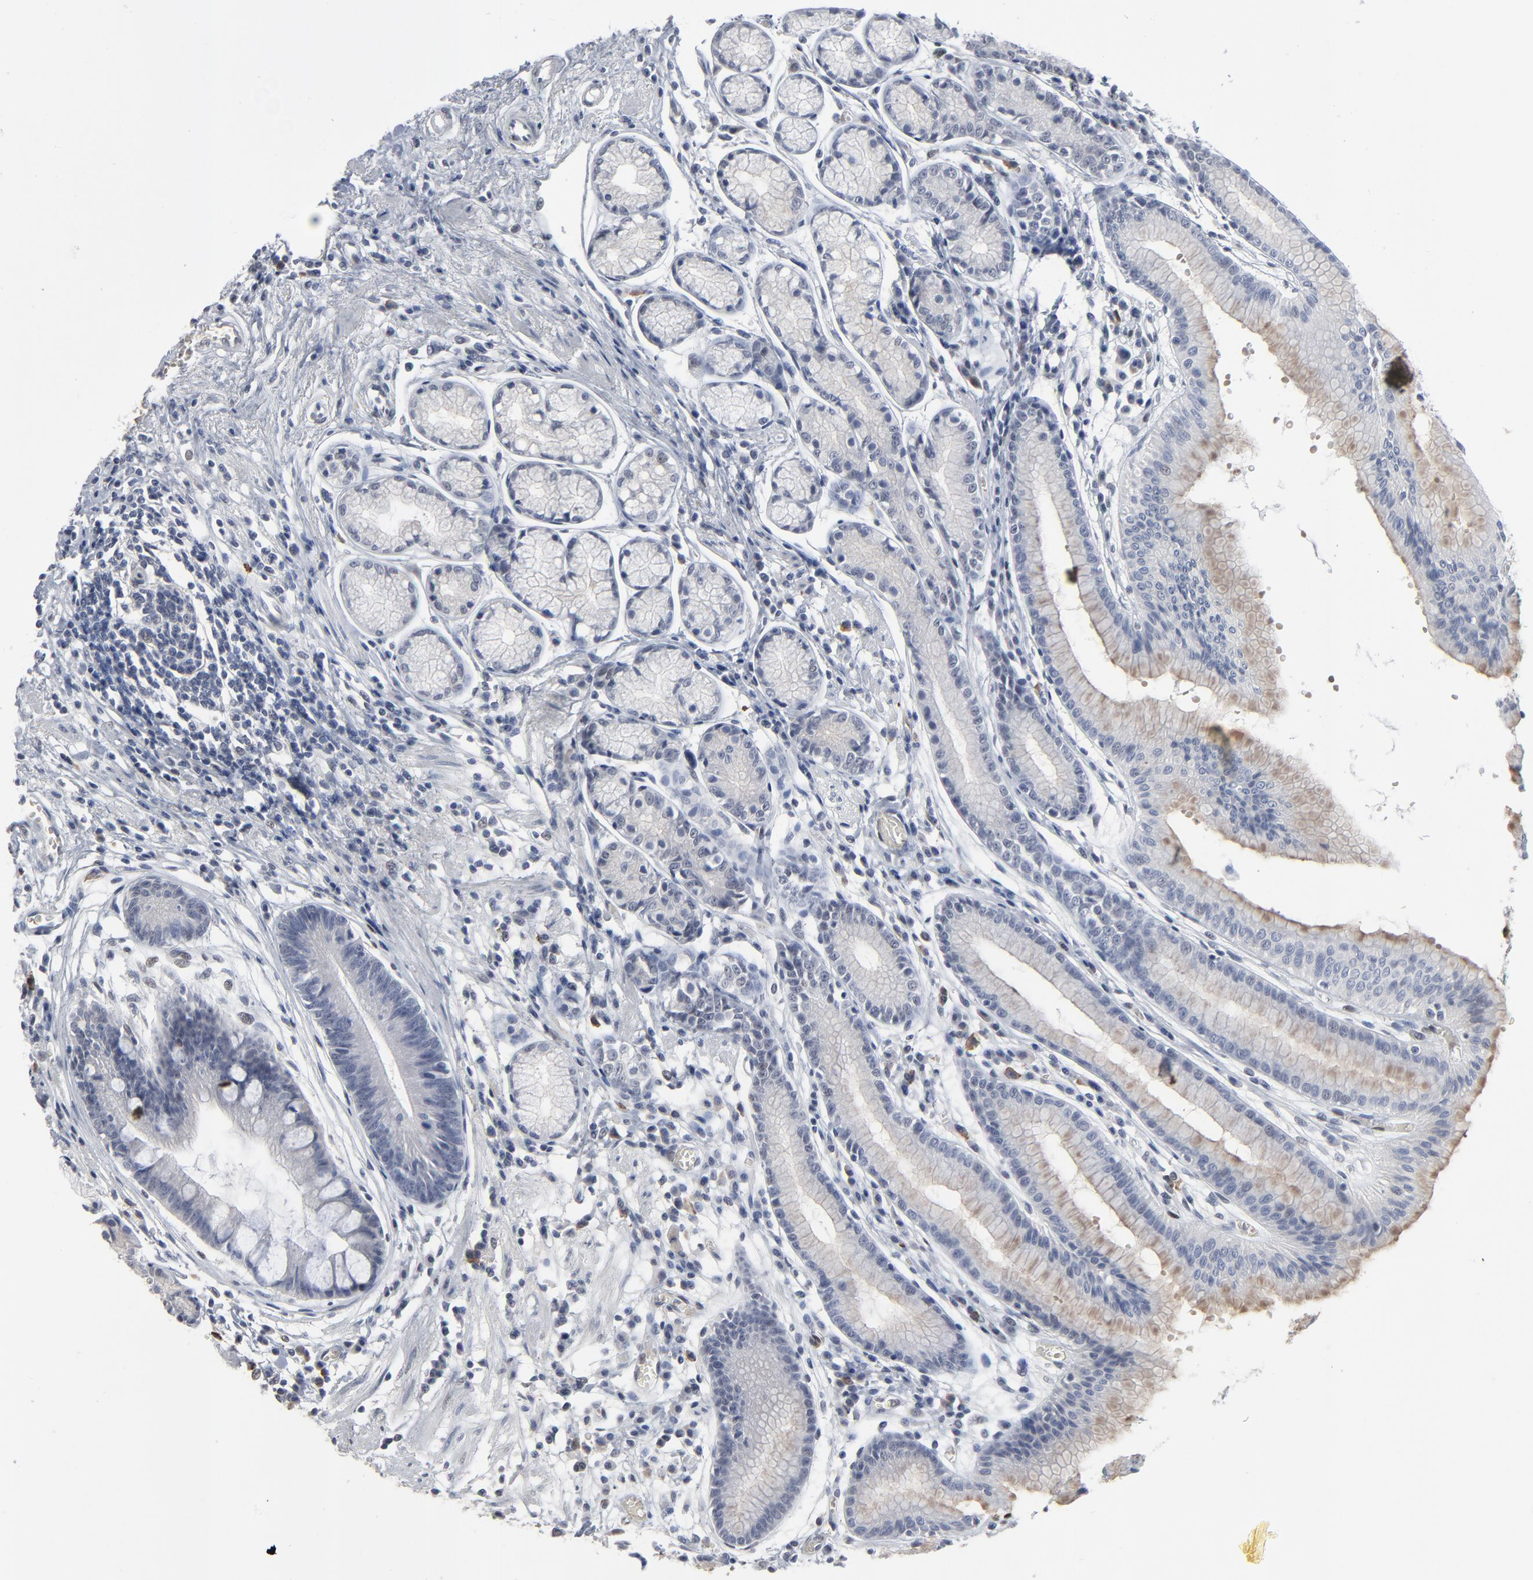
{"staining": {"intensity": "negative", "quantity": "none", "location": "none"}, "tissue": "stomach", "cell_type": "Glandular cells", "image_type": "normal", "snomed": [{"axis": "morphology", "description": "Normal tissue, NOS"}, {"axis": "morphology", "description": "Inflammation, NOS"}, {"axis": "topography", "description": "Stomach, lower"}], "caption": "DAB (3,3'-diaminobenzidine) immunohistochemical staining of unremarkable stomach demonstrates no significant expression in glandular cells. The staining was performed using DAB to visualize the protein expression in brown, while the nuclei were stained in blue with hematoxylin (Magnification: 20x).", "gene": "ATF7", "patient": {"sex": "male", "age": 59}}